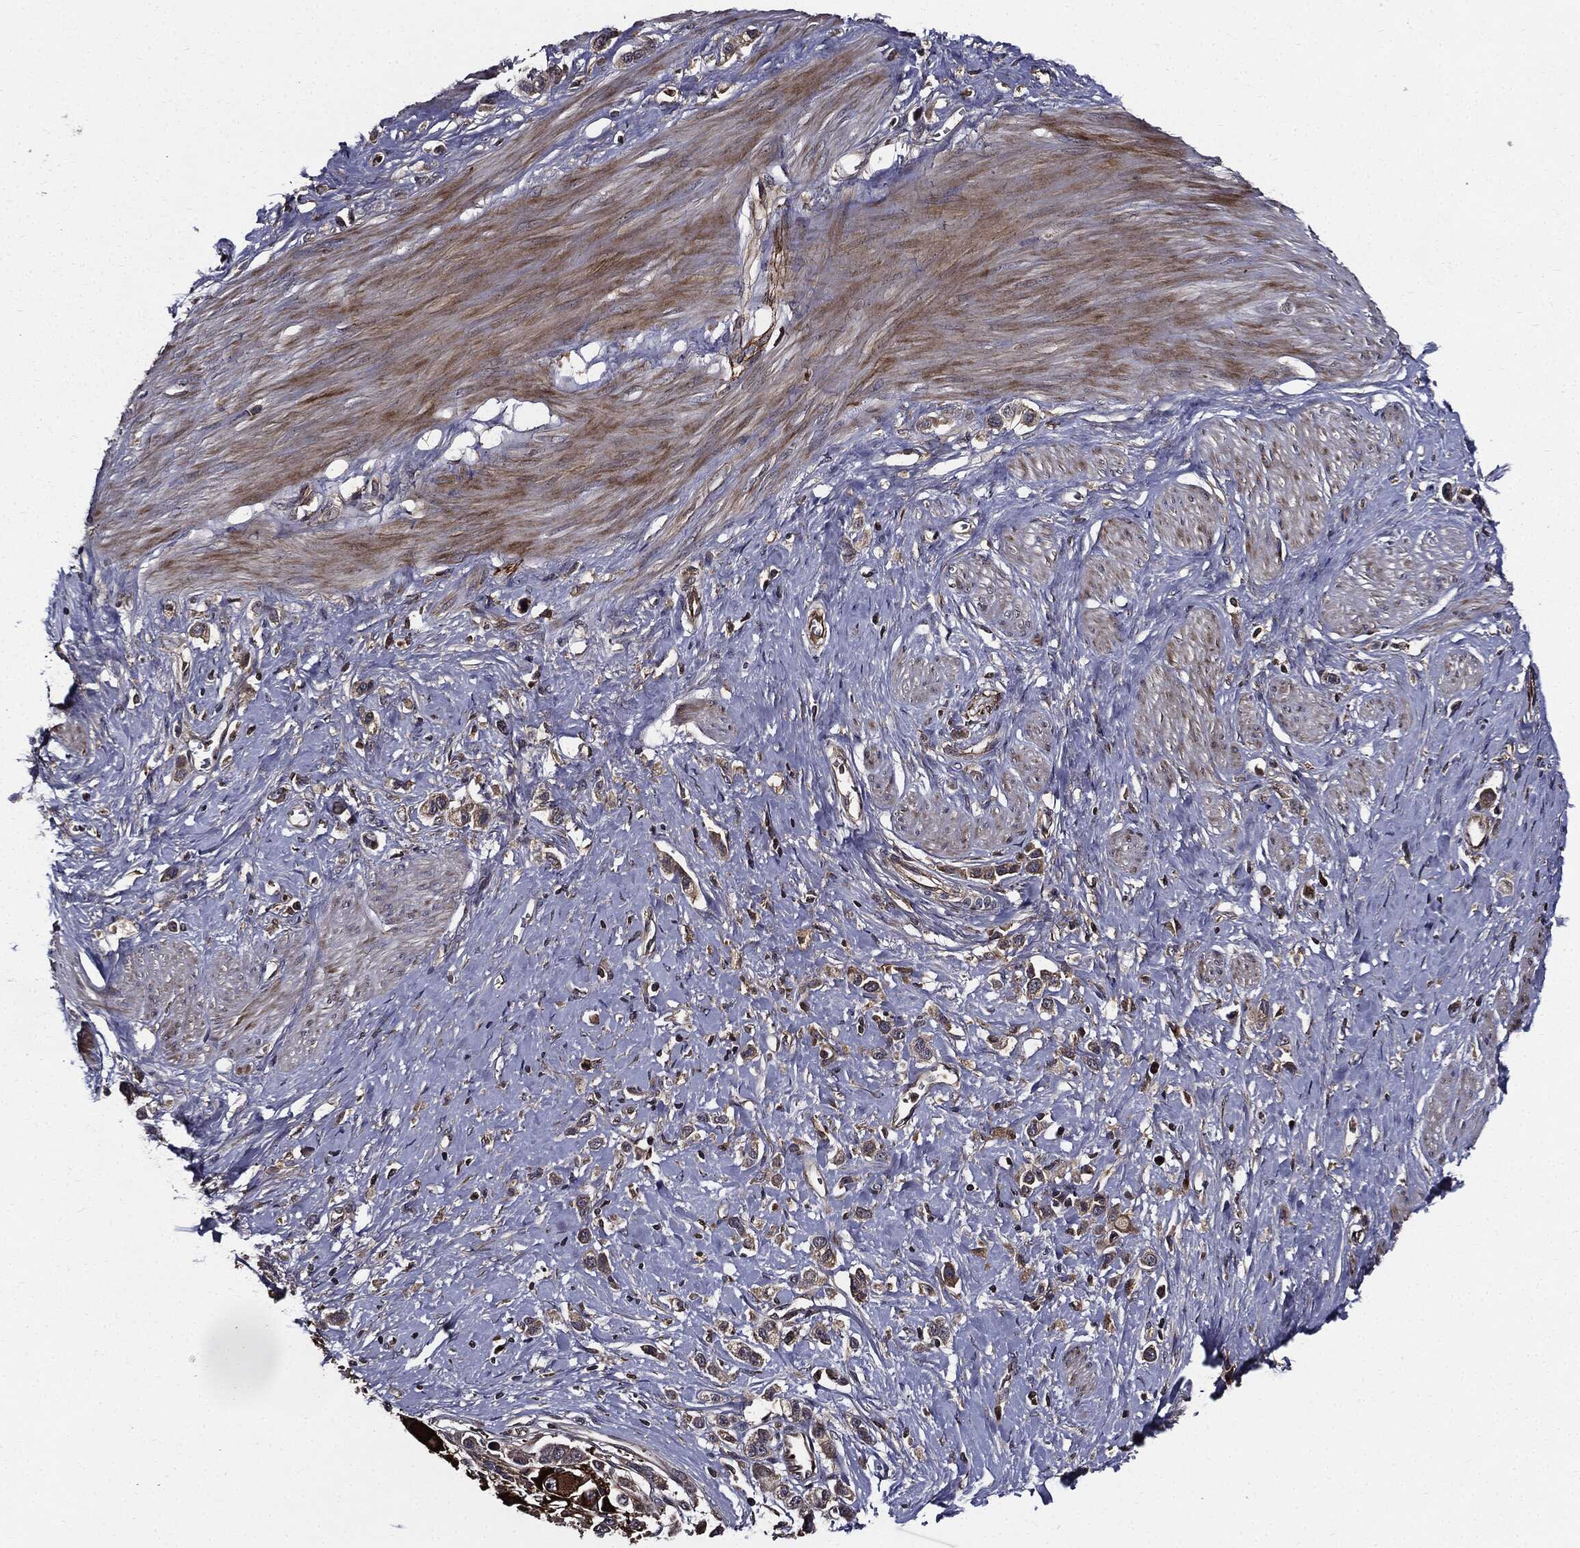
{"staining": {"intensity": "weak", "quantity": "25%-75%", "location": "cytoplasmic/membranous"}, "tissue": "stomach cancer", "cell_type": "Tumor cells", "image_type": "cancer", "snomed": [{"axis": "morphology", "description": "Normal tissue, NOS"}, {"axis": "morphology", "description": "Adenocarcinoma, NOS"}, {"axis": "morphology", "description": "Adenocarcinoma, High grade"}, {"axis": "topography", "description": "Stomach, upper"}, {"axis": "topography", "description": "Stomach"}], "caption": "Human high-grade adenocarcinoma (stomach) stained with a brown dye exhibits weak cytoplasmic/membranous positive positivity in about 25%-75% of tumor cells.", "gene": "HTT", "patient": {"sex": "female", "age": 65}}